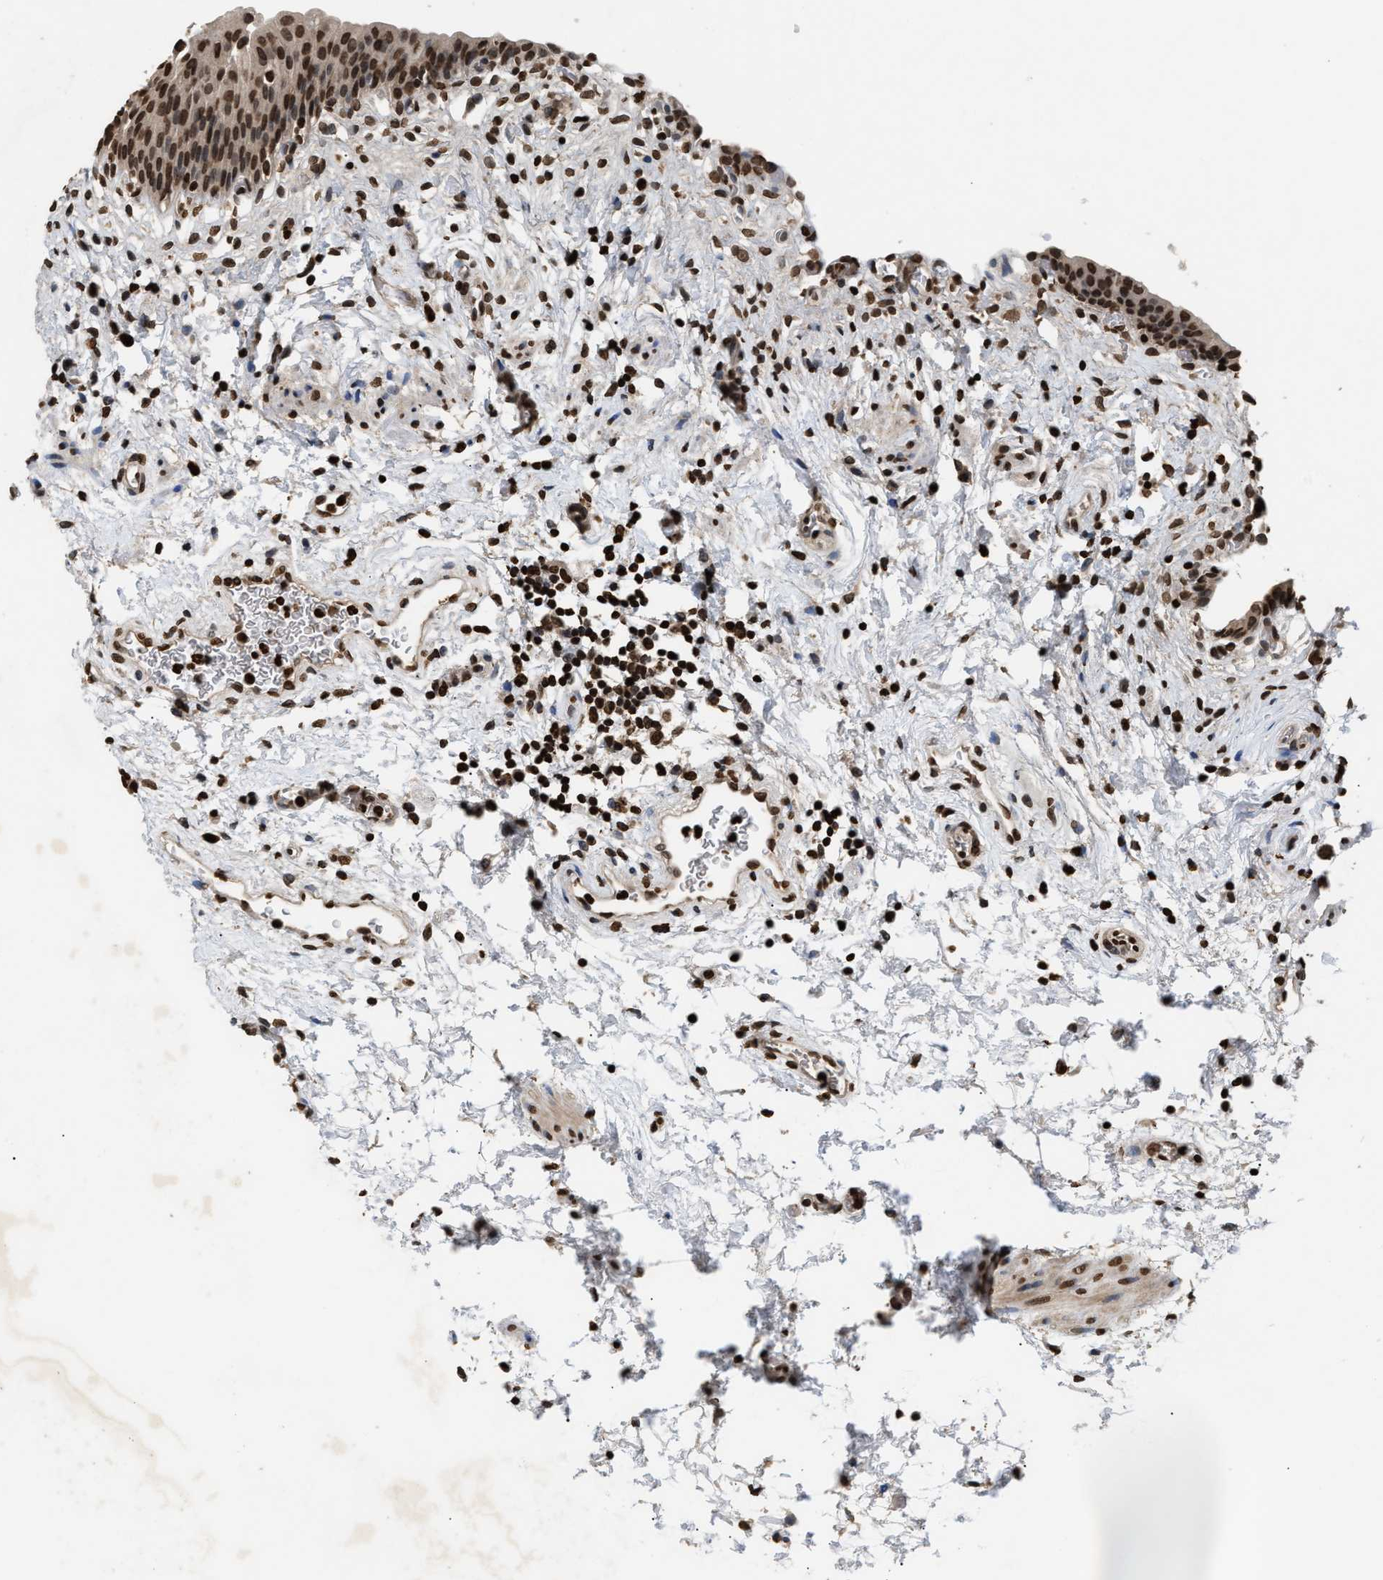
{"staining": {"intensity": "moderate", "quantity": ">75%", "location": "nuclear"}, "tissue": "urinary bladder", "cell_type": "Urothelial cells", "image_type": "normal", "snomed": [{"axis": "morphology", "description": "Normal tissue, NOS"}, {"axis": "topography", "description": "Urinary bladder"}], "caption": "Urothelial cells demonstrate moderate nuclear positivity in about >75% of cells in benign urinary bladder. (Brightfield microscopy of DAB IHC at high magnification).", "gene": "DNASE1L3", "patient": {"sex": "male", "age": 37}}